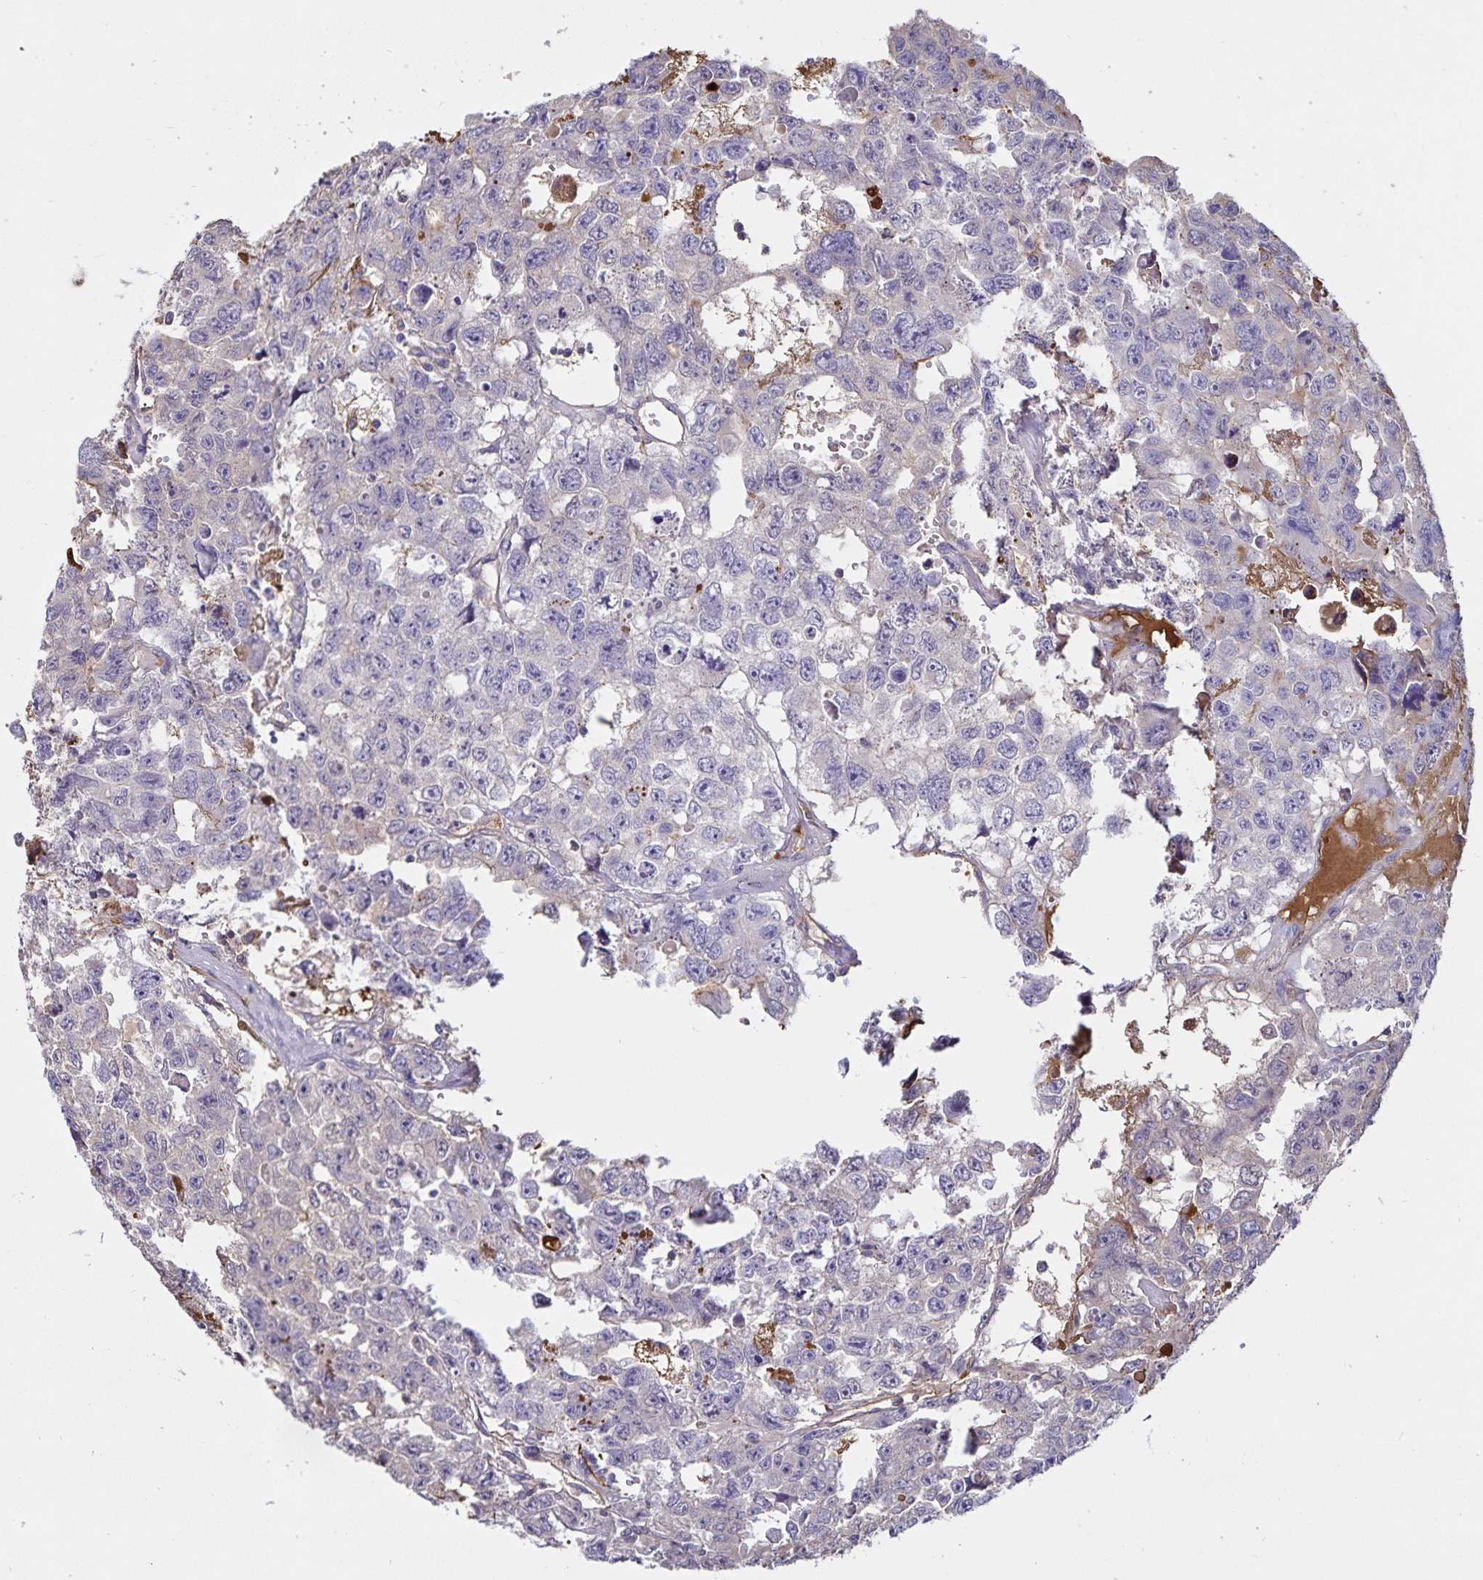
{"staining": {"intensity": "negative", "quantity": "none", "location": "none"}, "tissue": "testis cancer", "cell_type": "Tumor cells", "image_type": "cancer", "snomed": [{"axis": "morphology", "description": "Seminoma, NOS"}, {"axis": "topography", "description": "Testis"}], "caption": "High power microscopy image of an IHC image of testis seminoma, revealing no significant expression in tumor cells. (DAB immunohistochemistry (IHC), high magnification).", "gene": "FGG", "patient": {"sex": "male", "age": 26}}